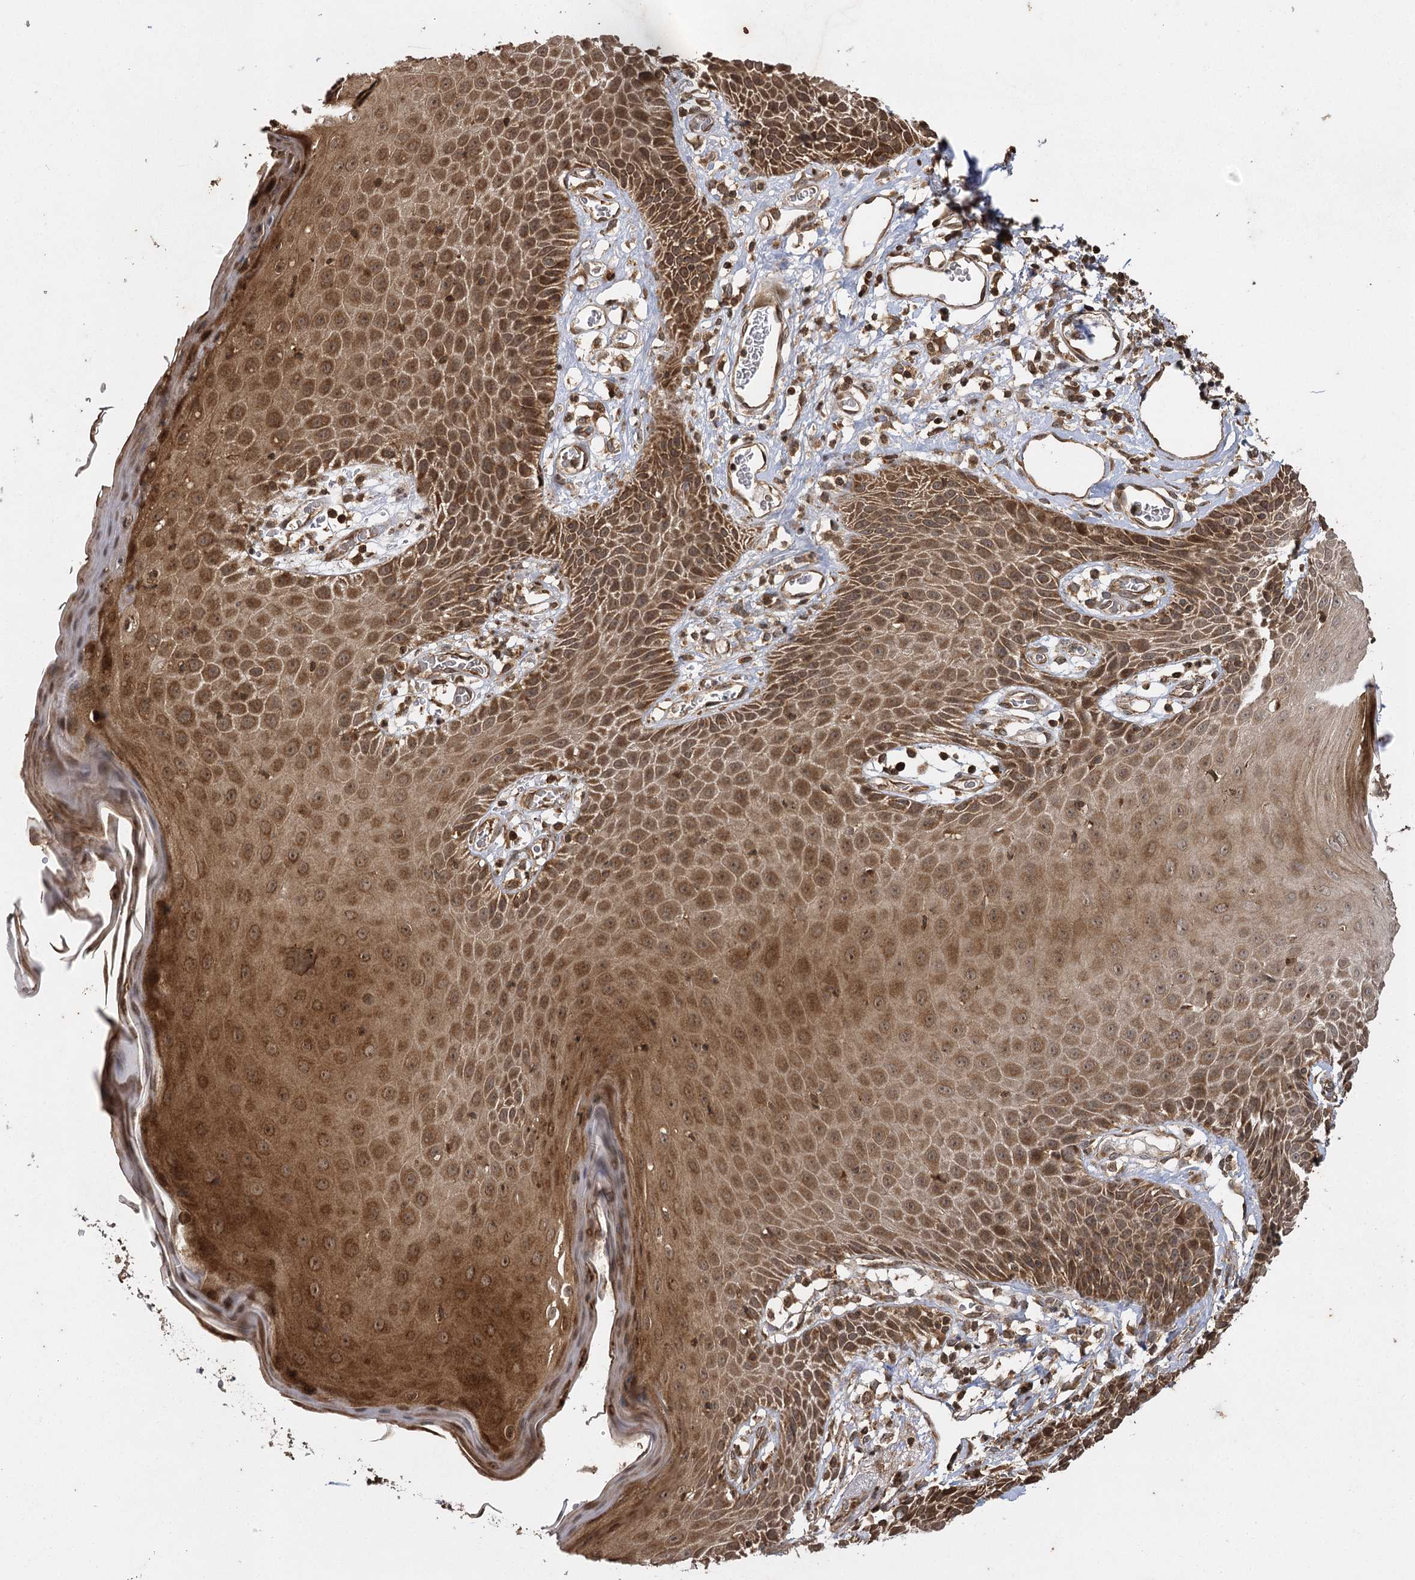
{"staining": {"intensity": "moderate", "quantity": ">75%", "location": "cytoplasmic/membranous,nuclear"}, "tissue": "skin", "cell_type": "Epidermal cells", "image_type": "normal", "snomed": [{"axis": "morphology", "description": "Normal tissue, NOS"}, {"axis": "topography", "description": "Vulva"}], "caption": "This histopathology image displays IHC staining of unremarkable skin, with medium moderate cytoplasmic/membranous,nuclear positivity in approximately >75% of epidermal cells.", "gene": "IL11RA", "patient": {"sex": "female", "age": 68}}